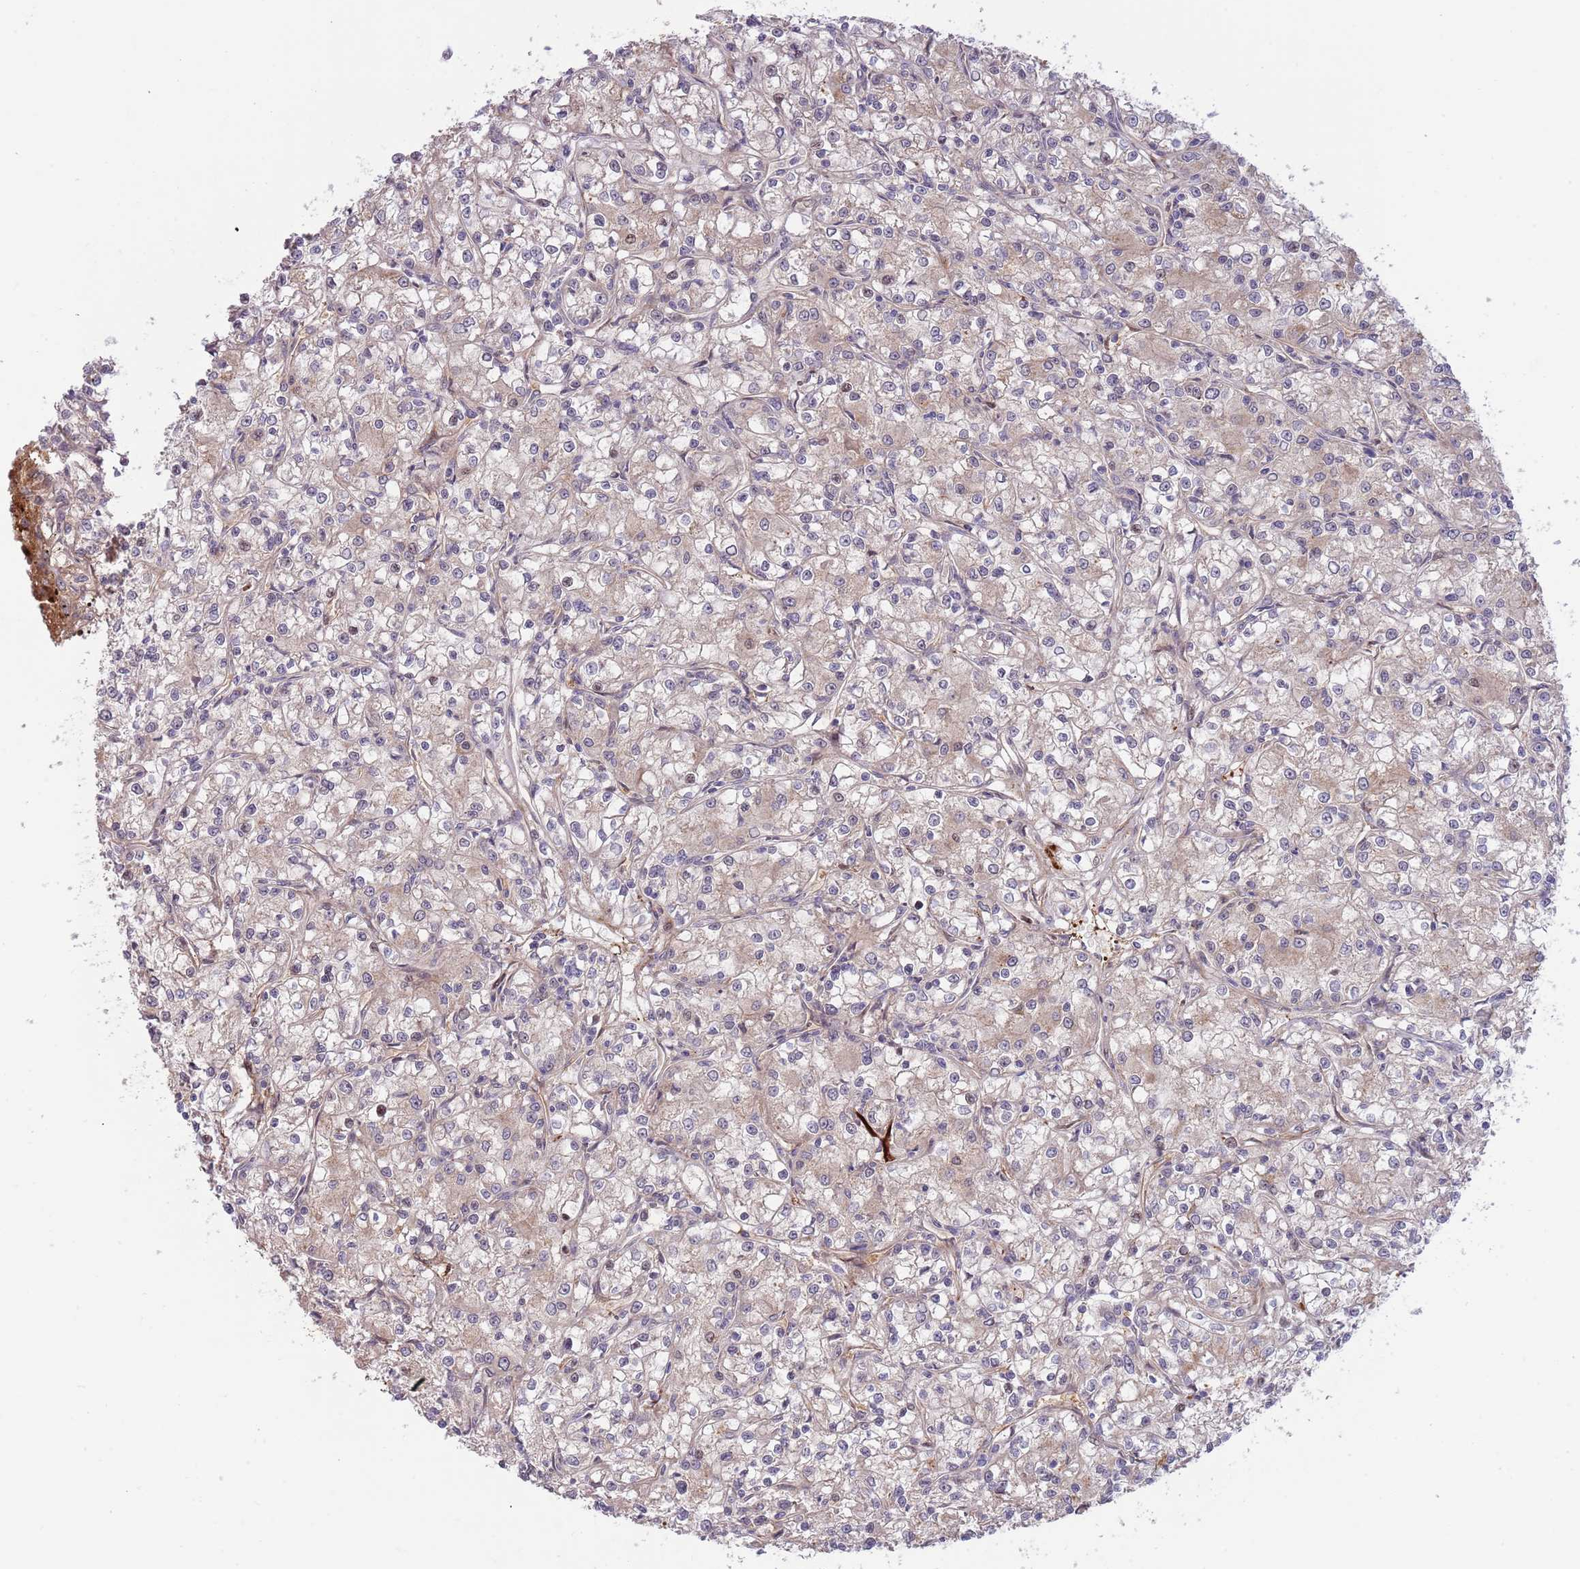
{"staining": {"intensity": "weak", "quantity": "<25%", "location": "cytoplasmic/membranous"}, "tissue": "renal cancer", "cell_type": "Tumor cells", "image_type": "cancer", "snomed": [{"axis": "morphology", "description": "Adenocarcinoma, NOS"}, {"axis": "topography", "description": "Kidney"}], "caption": "High power microscopy histopathology image of an IHC histopathology image of renal adenocarcinoma, revealing no significant expression in tumor cells.", "gene": "NT5DC4", "patient": {"sex": "female", "age": 59}}